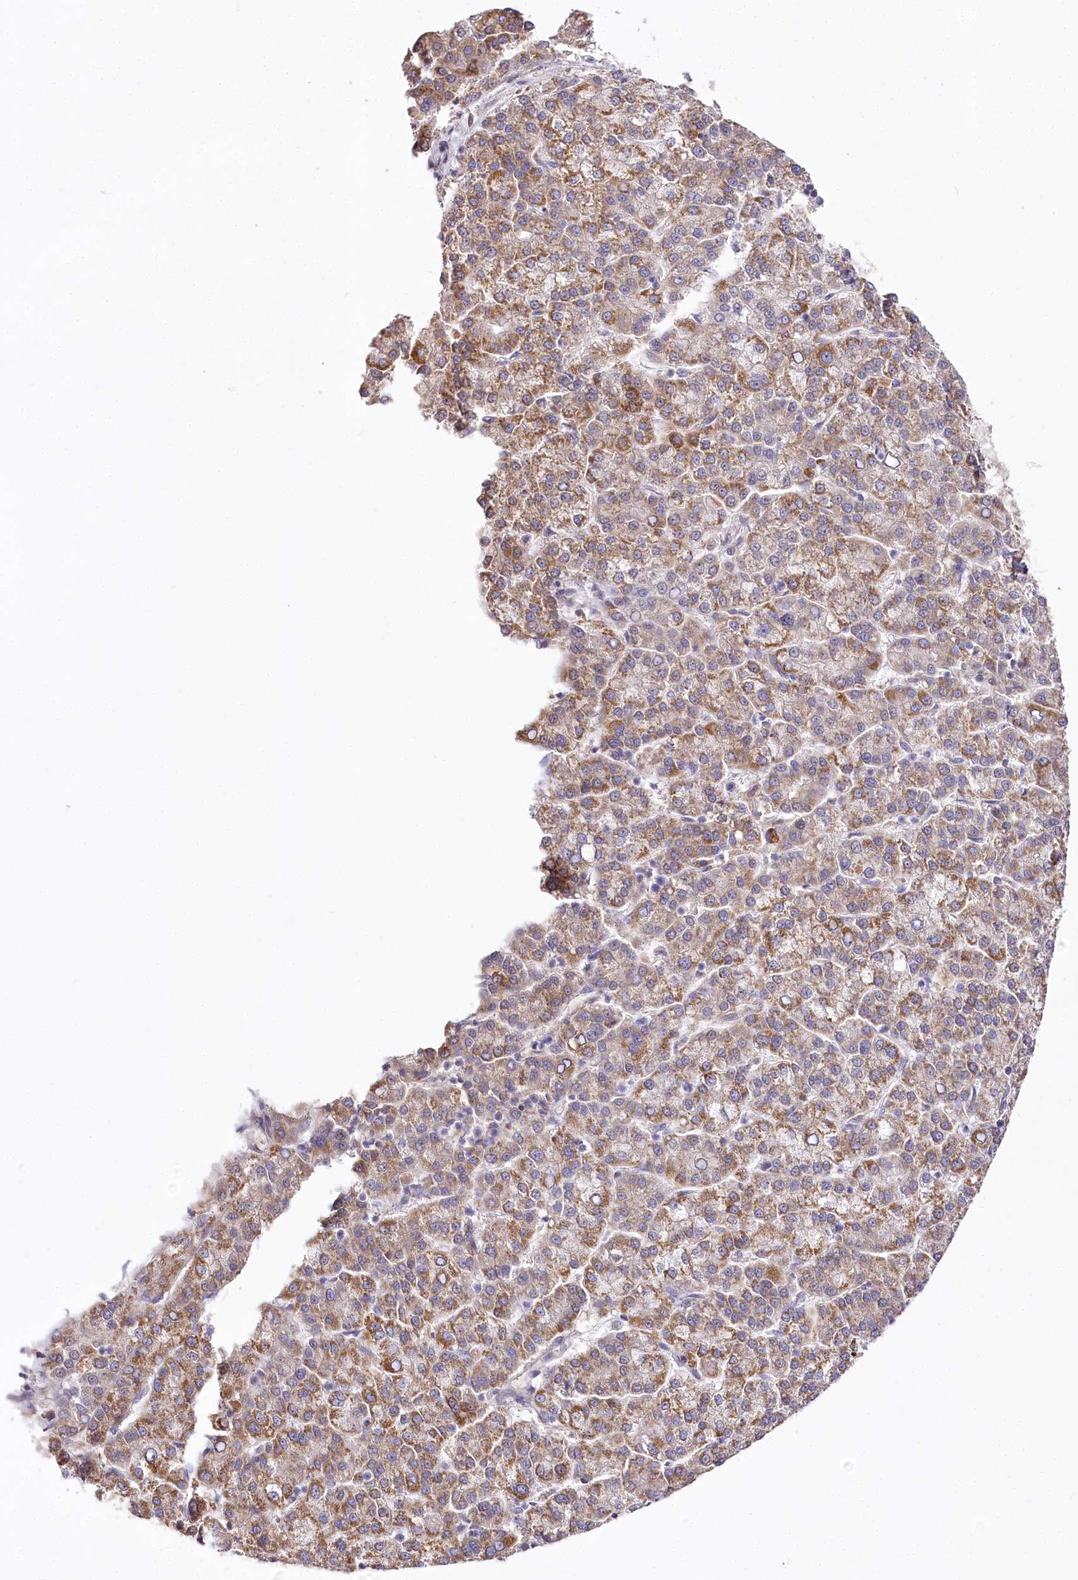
{"staining": {"intensity": "moderate", "quantity": ">75%", "location": "cytoplasmic/membranous"}, "tissue": "liver cancer", "cell_type": "Tumor cells", "image_type": "cancer", "snomed": [{"axis": "morphology", "description": "Carcinoma, Hepatocellular, NOS"}, {"axis": "topography", "description": "Liver"}], "caption": "IHC micrograph of human liver hepatocellular carcinoma stained for a protein (brown), which displays medium levels of moderate cytoplasmic/membranous staining in approximately >75% of tumor cells.", "gene": "ZNF226", "patient": {"sex": "female", "age": 58}}